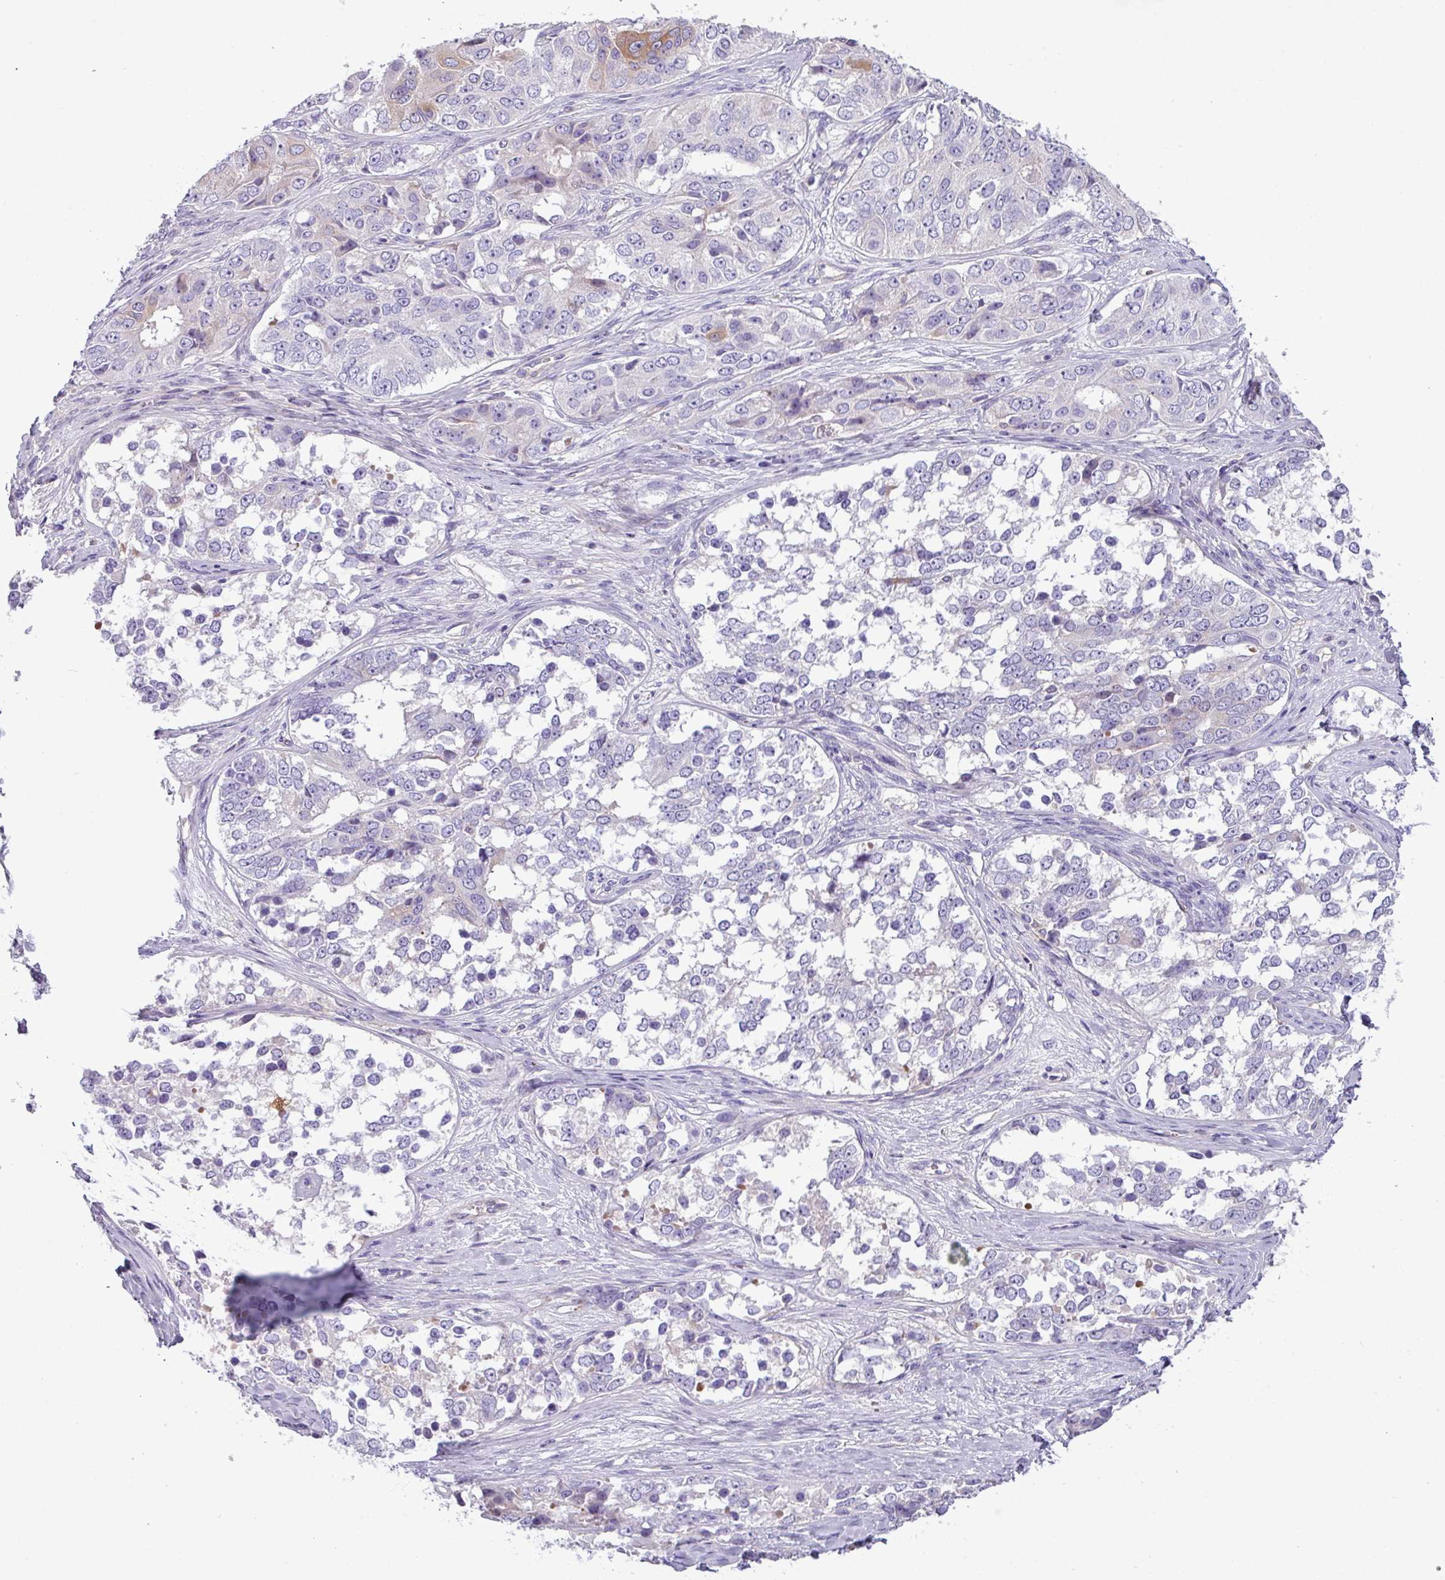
{"staining": {"intensity": "weak", "quantity": "<25%", "location": "cytoplasmic/membranous"}, "tissue": "ovarian cancer", "cell_type": "Tumor cells", "image_type": "cancer", "snomed": [{"axis": "morphology", "description": "Carcinoma, endometroid"}, {"axis": "topography", "description": "Ovary"}], "caption": "Immunohistochemistry (IHC) of ovarian cancer reveals no staining in tumor cells. (Immunohistochemistry, brightfield microscopy, high magnification).", "gene": "KIRREL3", "patient": {"sex": "female", "age": 51}}